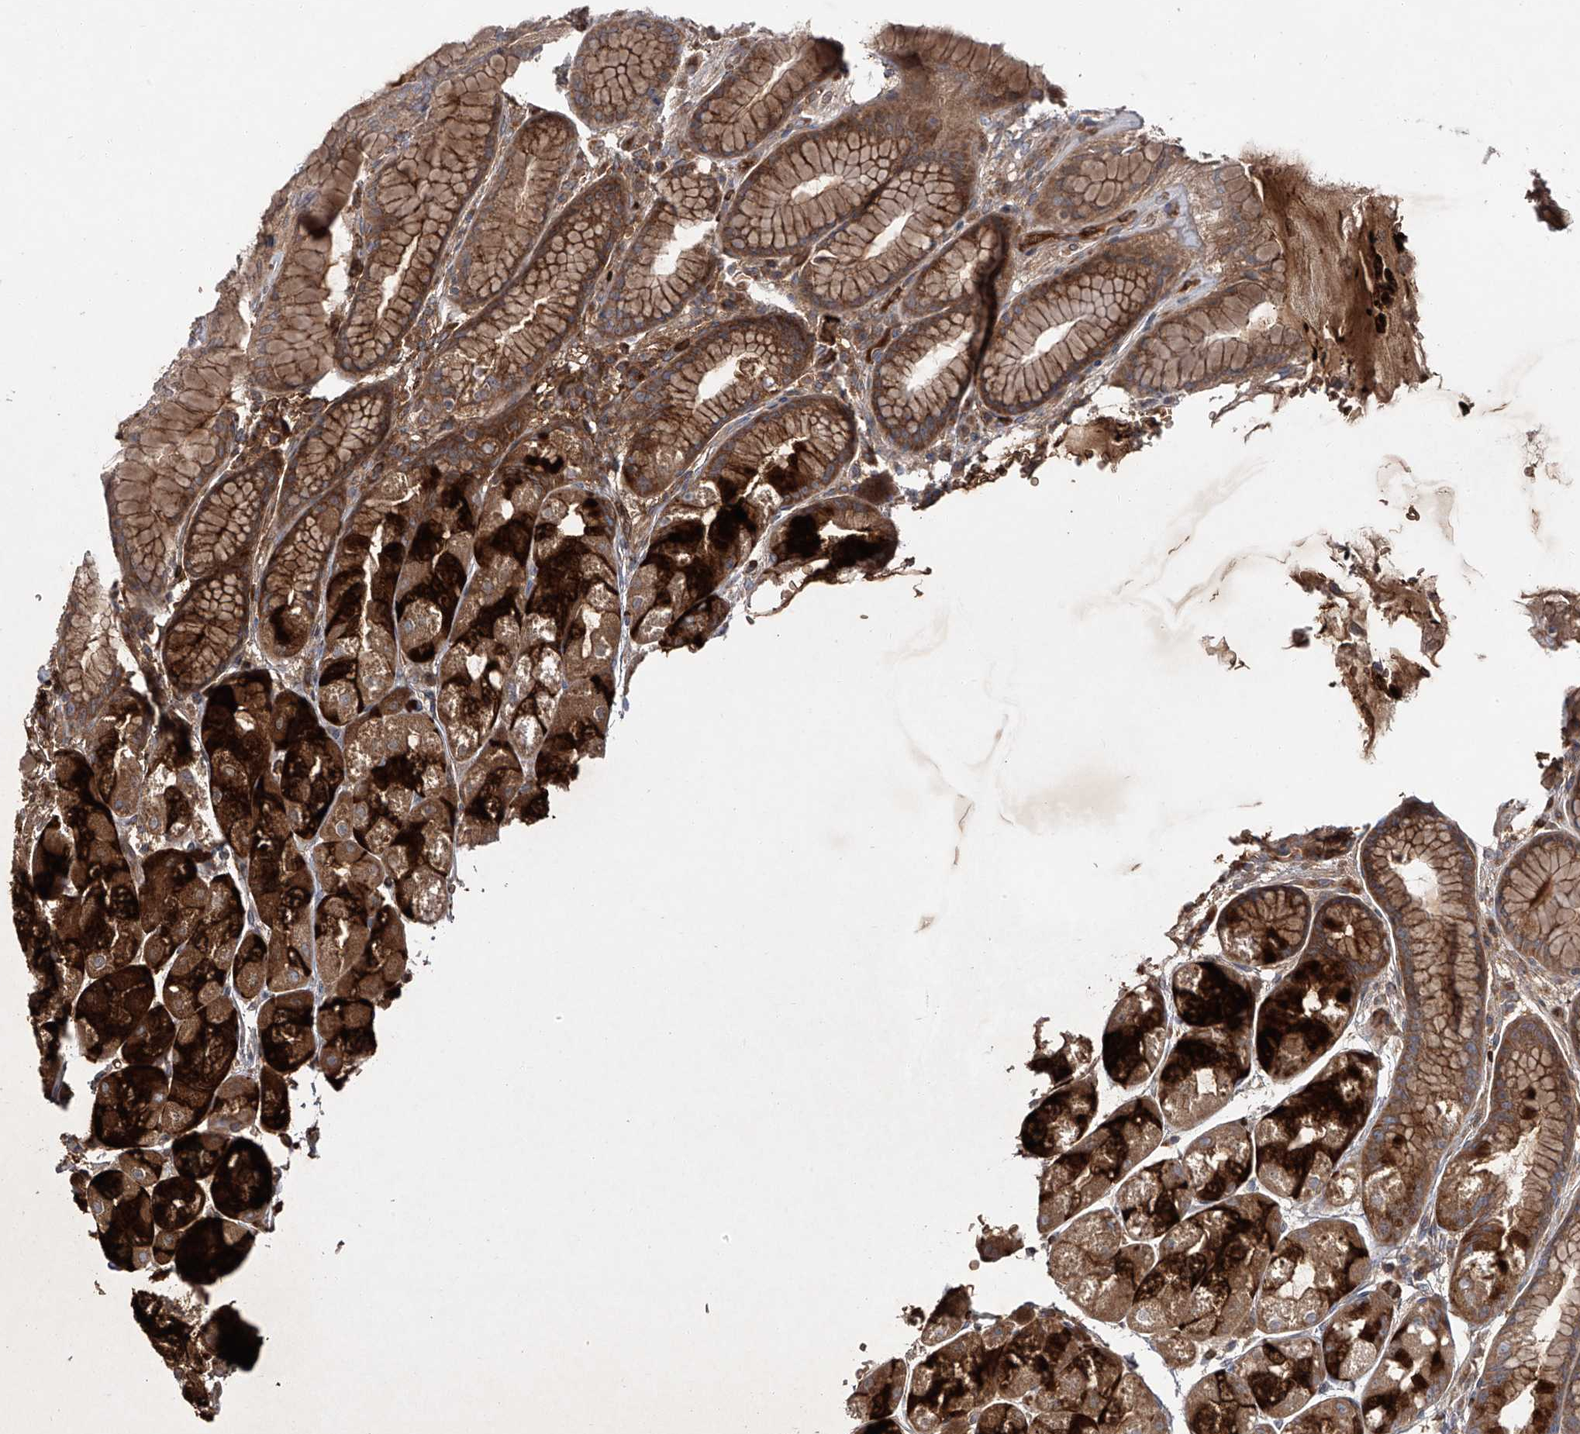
{"staining": {"intensity": "strong", "quantity": ">75%", "location": "cytoplasmic/membranous"}, "tissue": "stomach", "cell_type": "Glandular cells", "image_type": "normal", "snomed": [{"axis": "morphology", "description": "Normal tissue, NOS"}, {"axis": "topography", "description": "Stomach"}], "caption": "Stomach stained with DAB immunohistochemistry (IHC) exhibits high levels of strong cytoplasmic/membranous staining in about >75% of glandular cells.", "gene": "ZDHHC9", "patient": {"sex": "male", "age": 57}}